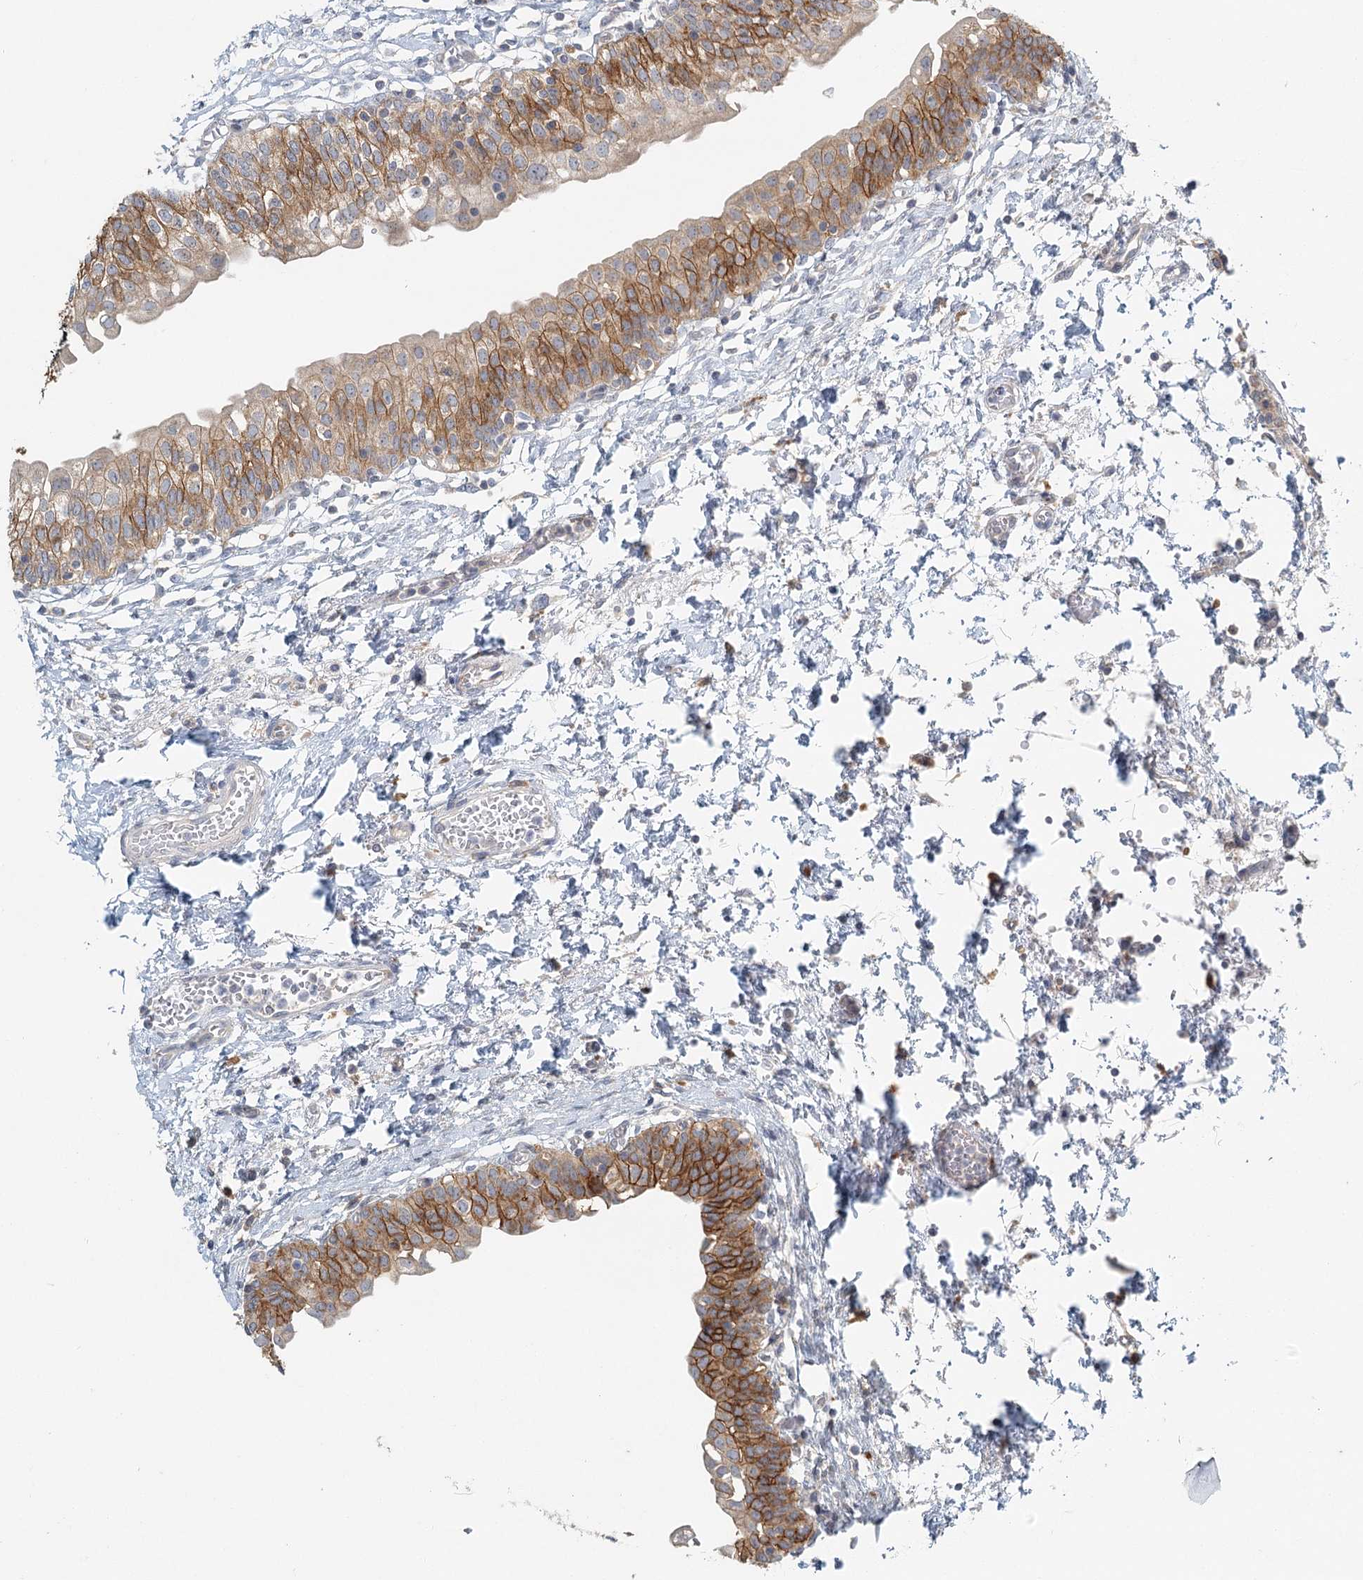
{"staining": {"intensity": "strong", "quantity": "25%-75%", "location": "cytoplasmic/membranous"}, "tissue": "urinary bladder", "cell_type": "Urothelial cells", "image_type": "normal", "snomed": [{"axis": "morphology", "description": "Normal tissue, NOS"}, {"axis": "topography", "description": "Urinary bladder"}], "caption": "Immunohistochemical staining of unremarkable urinary bladder demonstrates 25%-75% levels of strong cytoplasmic/membranous protein positivity in approximately 25%-75% of urothelial cells. (DAB IHC with brightfield microscopy, high magnification).", "gene": "VSIG1", "patient": {"sex": "male", "age": 55}}